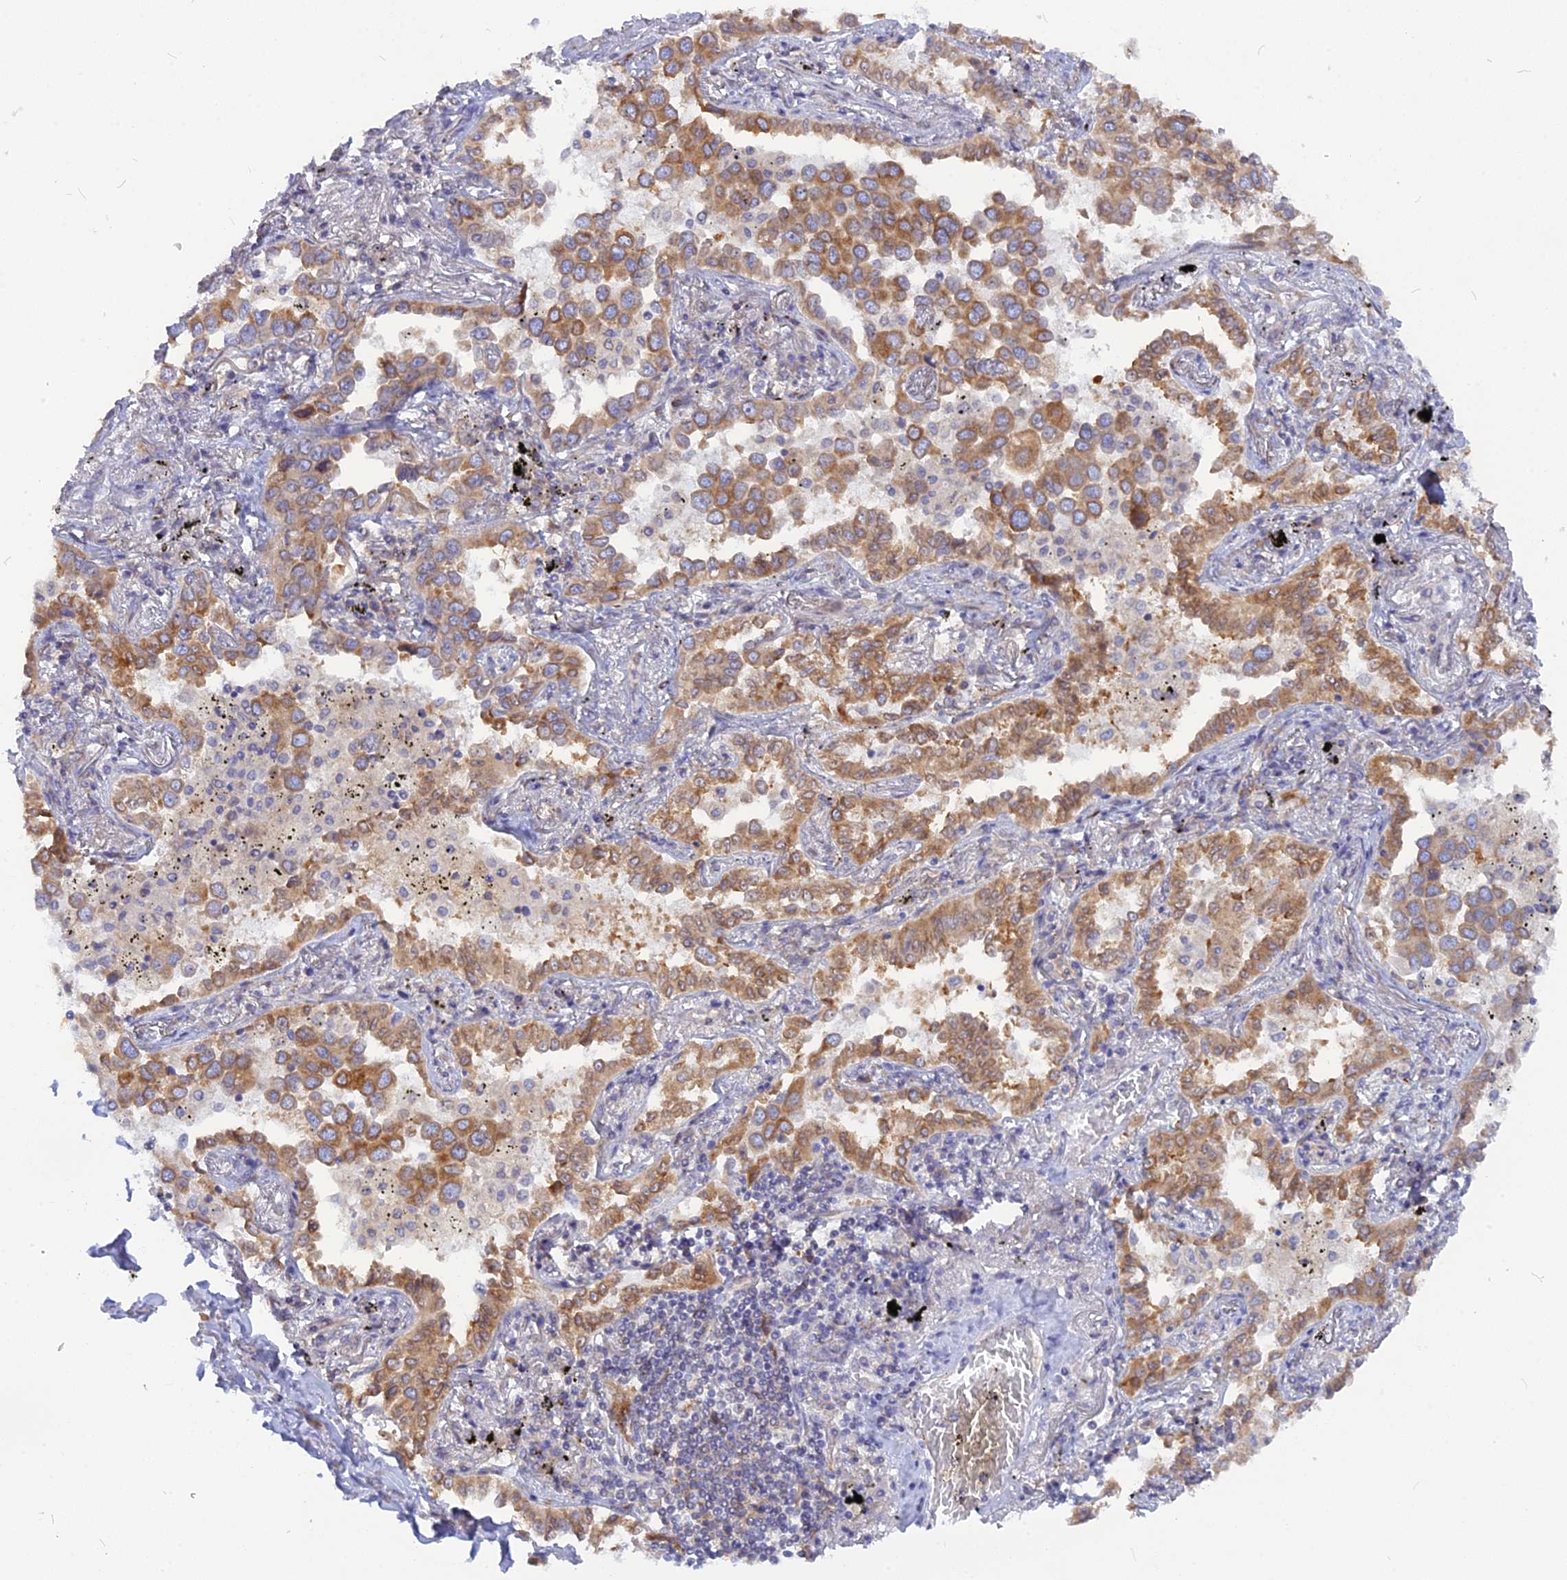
{"staining": {"intensity": "moderate", "quantity": ">75%", "location": "cytoplasmic/membranous"}, "tissue": "lung cancer", "cell_type": "Tumor cells", "image_type": "cancer", "snomed": [{"axis": "morphology", "description": "Adenocarcinoma, NOS"}, {"axis": "topography", "description": "Lung"}], "caption": "Moderate cytoplasmic/membranous positivity for a protein is seen in approximately >75% of tumor cells of lung adenocarcinoma using immunohistochemistry.", "gene": "TLCD1", "patient": {"sex": "male", "age": 67}}